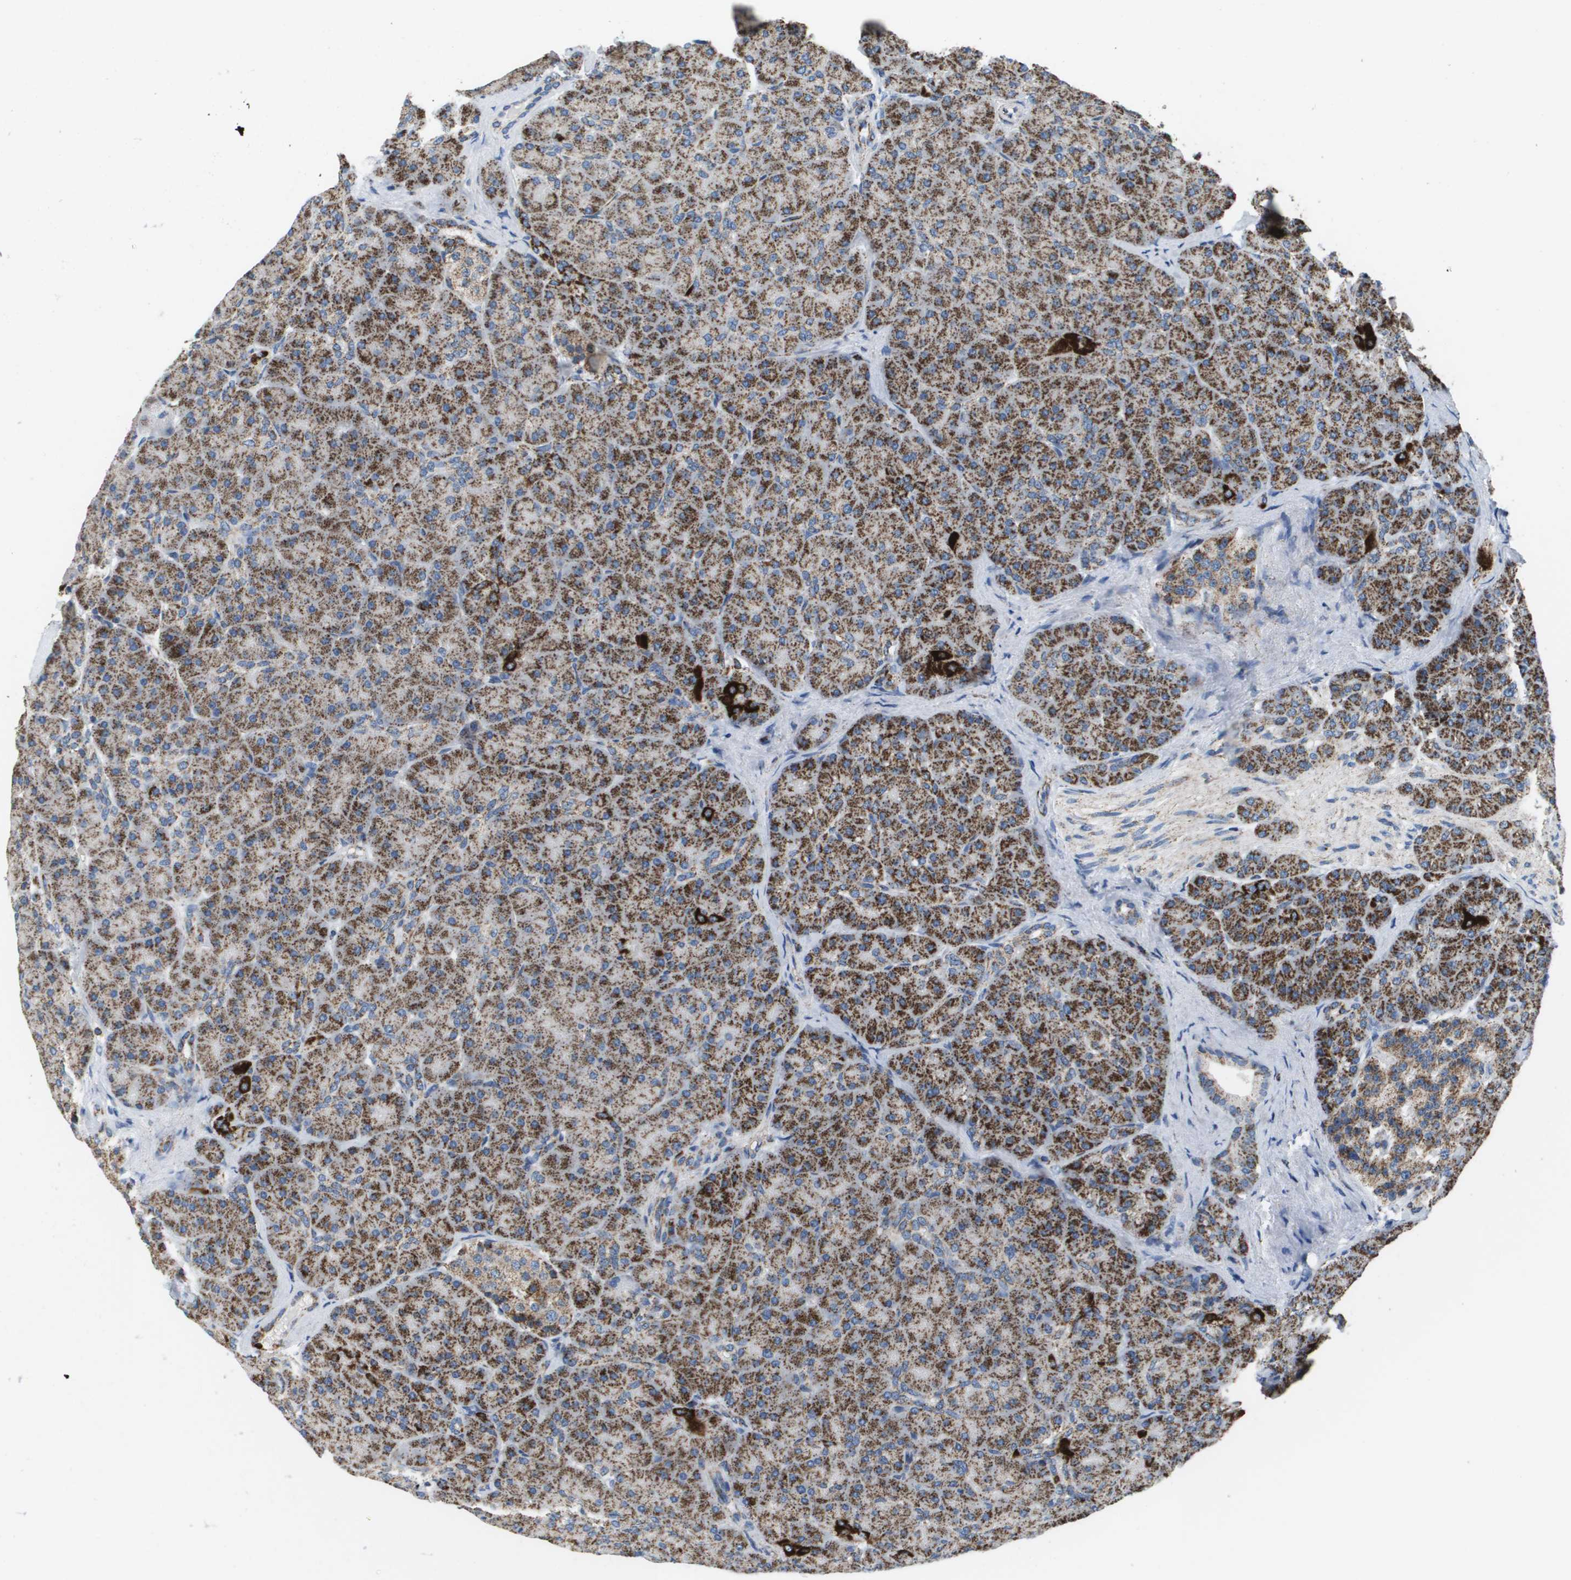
{"staining": {"intensity": "strong", "quantity": "25%-75%", "location": "cytoplasmic/membranous"}, "tissue": "pancreas", "cell_type": "Exocrine glandular cells", "image_type": "normal", "snomed": [{"axis": "morphology", "description": "Normal tissue, NOS"}, {"axis": "topography", "description": "Pancreas"}], "caption": "Unremarkable pancreas reveals strong cytoplasmic/membranous expression in about 25%-75% of exocrine glandular cells, visualized by immunohistochemistry.", "gene": "ATP5F1B", "patient": {"sex": "male", "age": 66}}